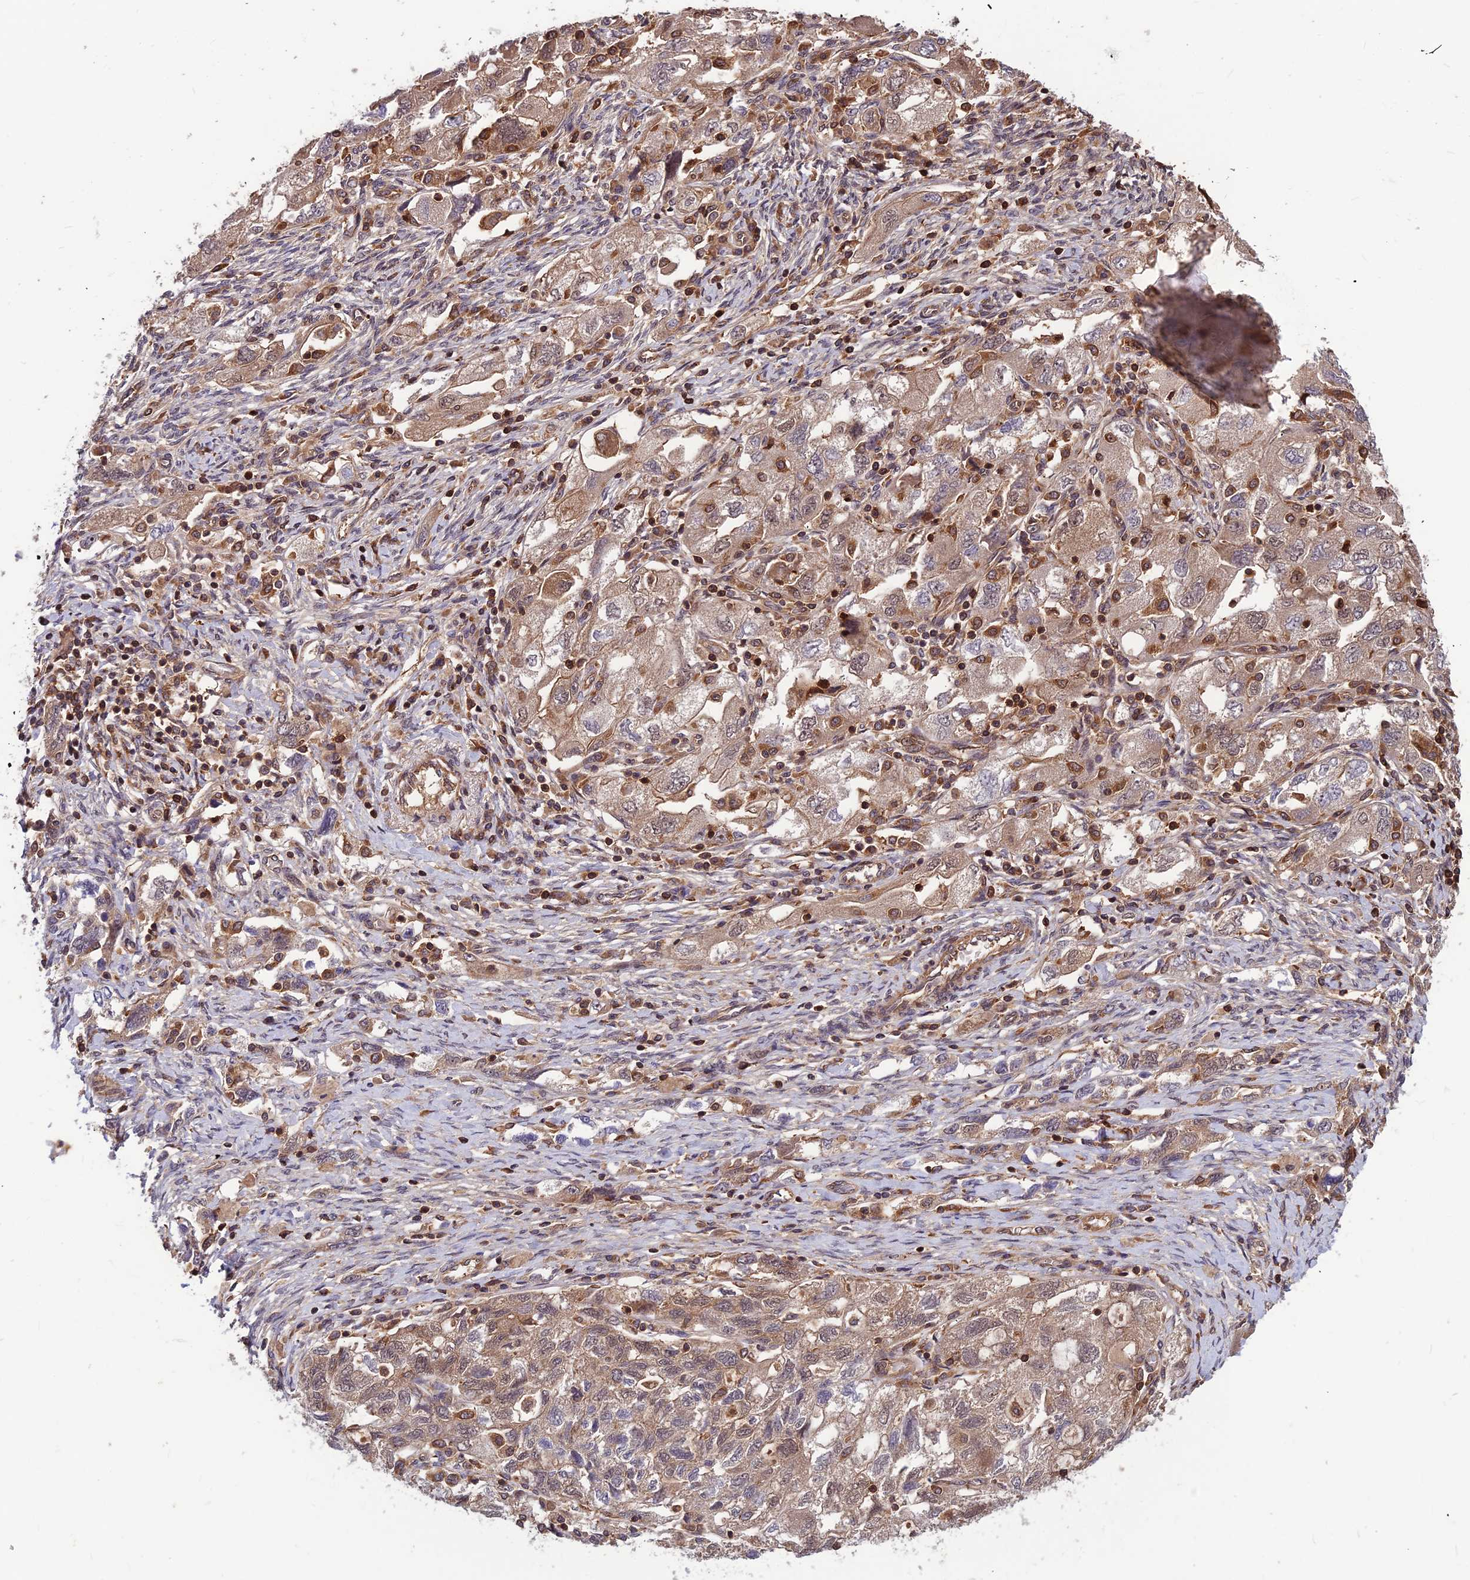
{"staining": {"intensity": "weak", "quantity": ">75%", "location": "cytoplasmic/membranous"}, "tissue": "ovarian cancer", "cell_type": "Tumor cells", "image_type": "cancer", "snomed": [{"axis": "morphology", "description": "Carcinoma, NOS"}, {"axis": "morphology", "description": "Cystadenocarcinoma, serous, NOS"}, {"axis": "topography", "description": "Ovary"}], "caption": "Serous cystadenocarcinoma (ovarian) was stained to show a protein in brown. There is low levels of weak cytoplasmic/membranous positivity in approximately >75% of tumor cells.", "gene": "ZNF467", "patient": {"sex": "female", "age": 69}}